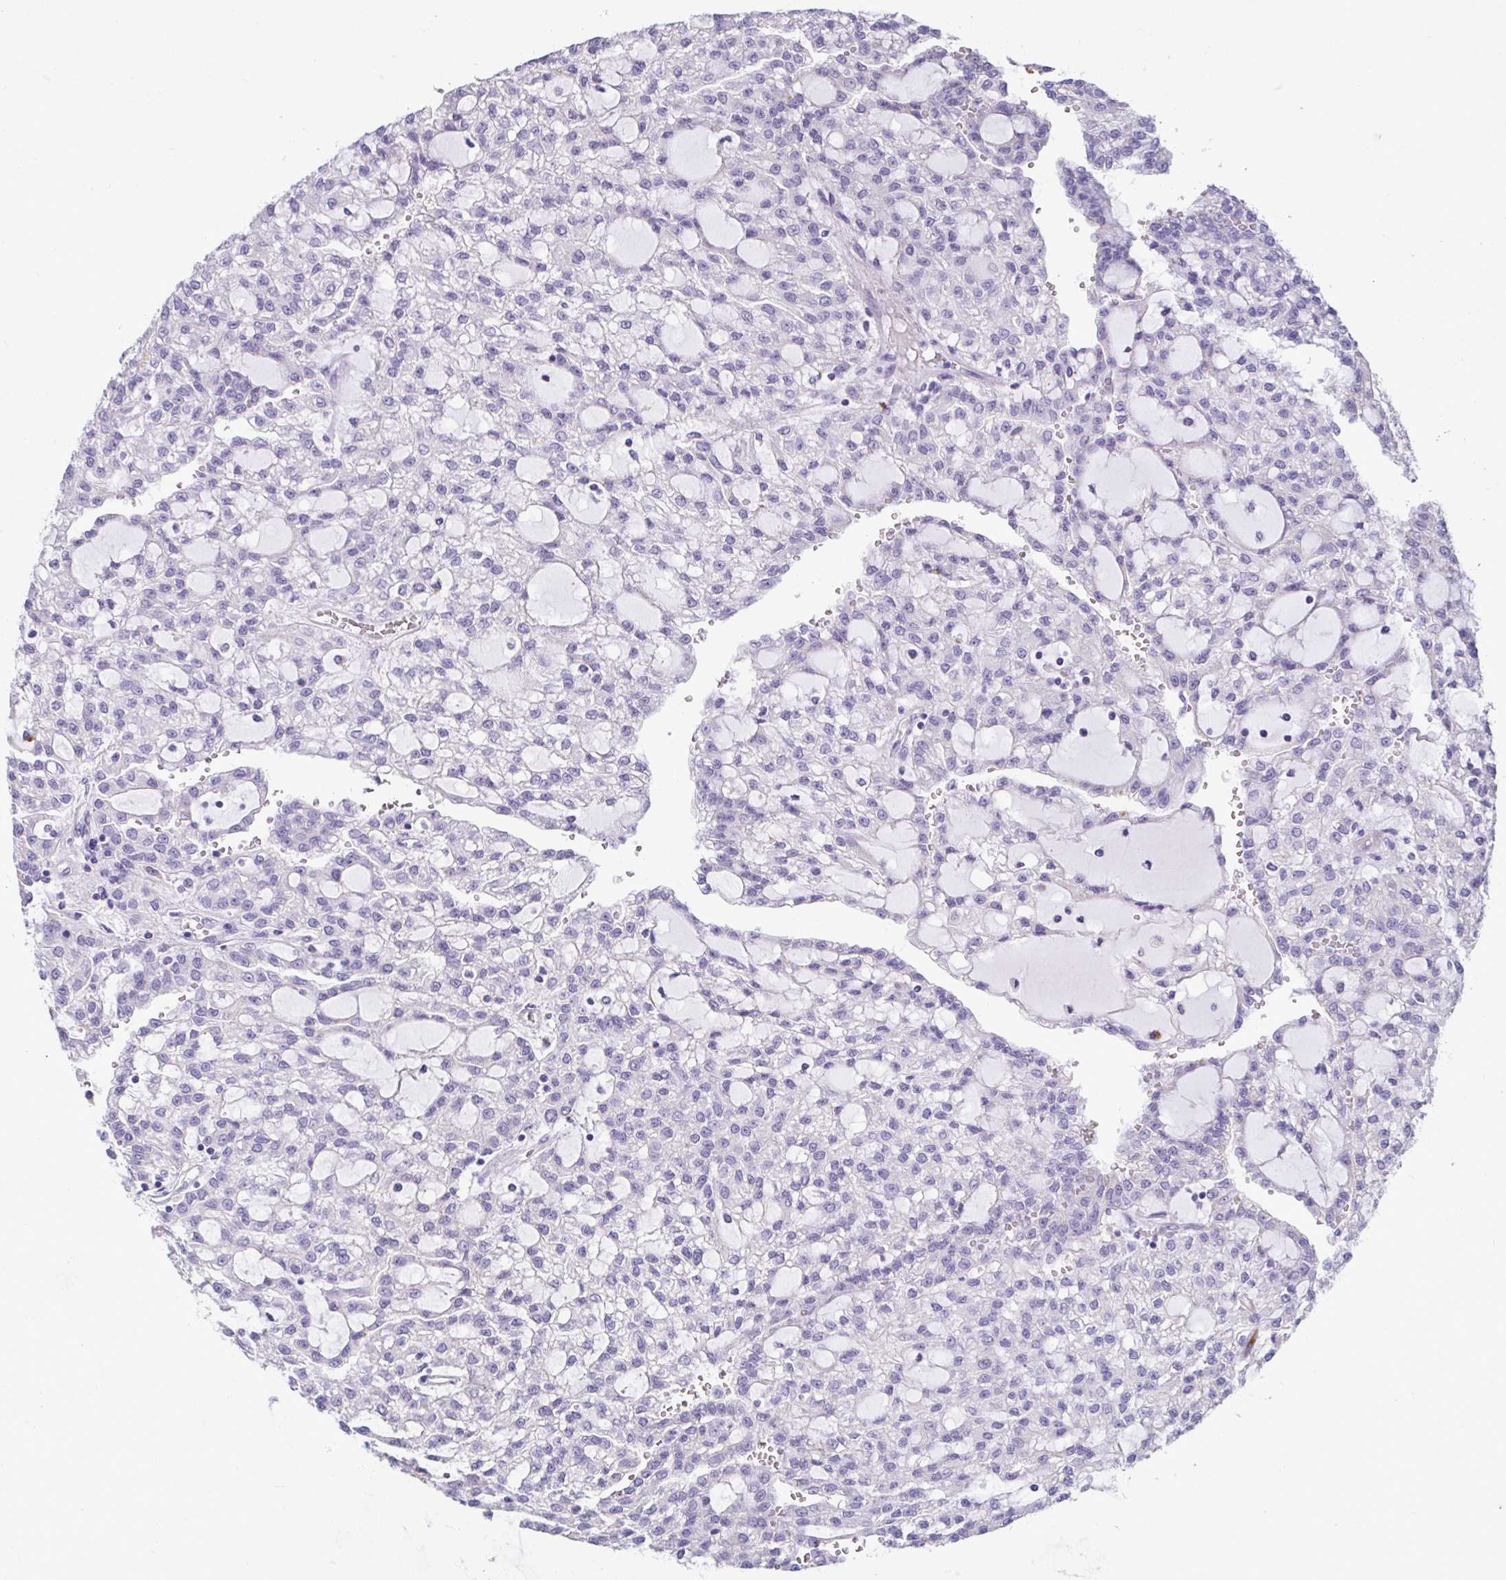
{"staining": {"intensity": "negative", "quantity": "none", "location": "none"}, "tissue": "renal cancer", "cell_type": "Tumor cells", "image_type": "cancer", "snomed": [{"axis": "morphology", "description": "Adenocarcinoma, NOS"}, {"axis": "topography", "description": "Kidney"}], "caption": "Immunohistochemical staining of human renal cancer shows no significant staining in tumor cells.", "gene": "SERPINI1", "patient": {"sex": "male", "age": 63}}